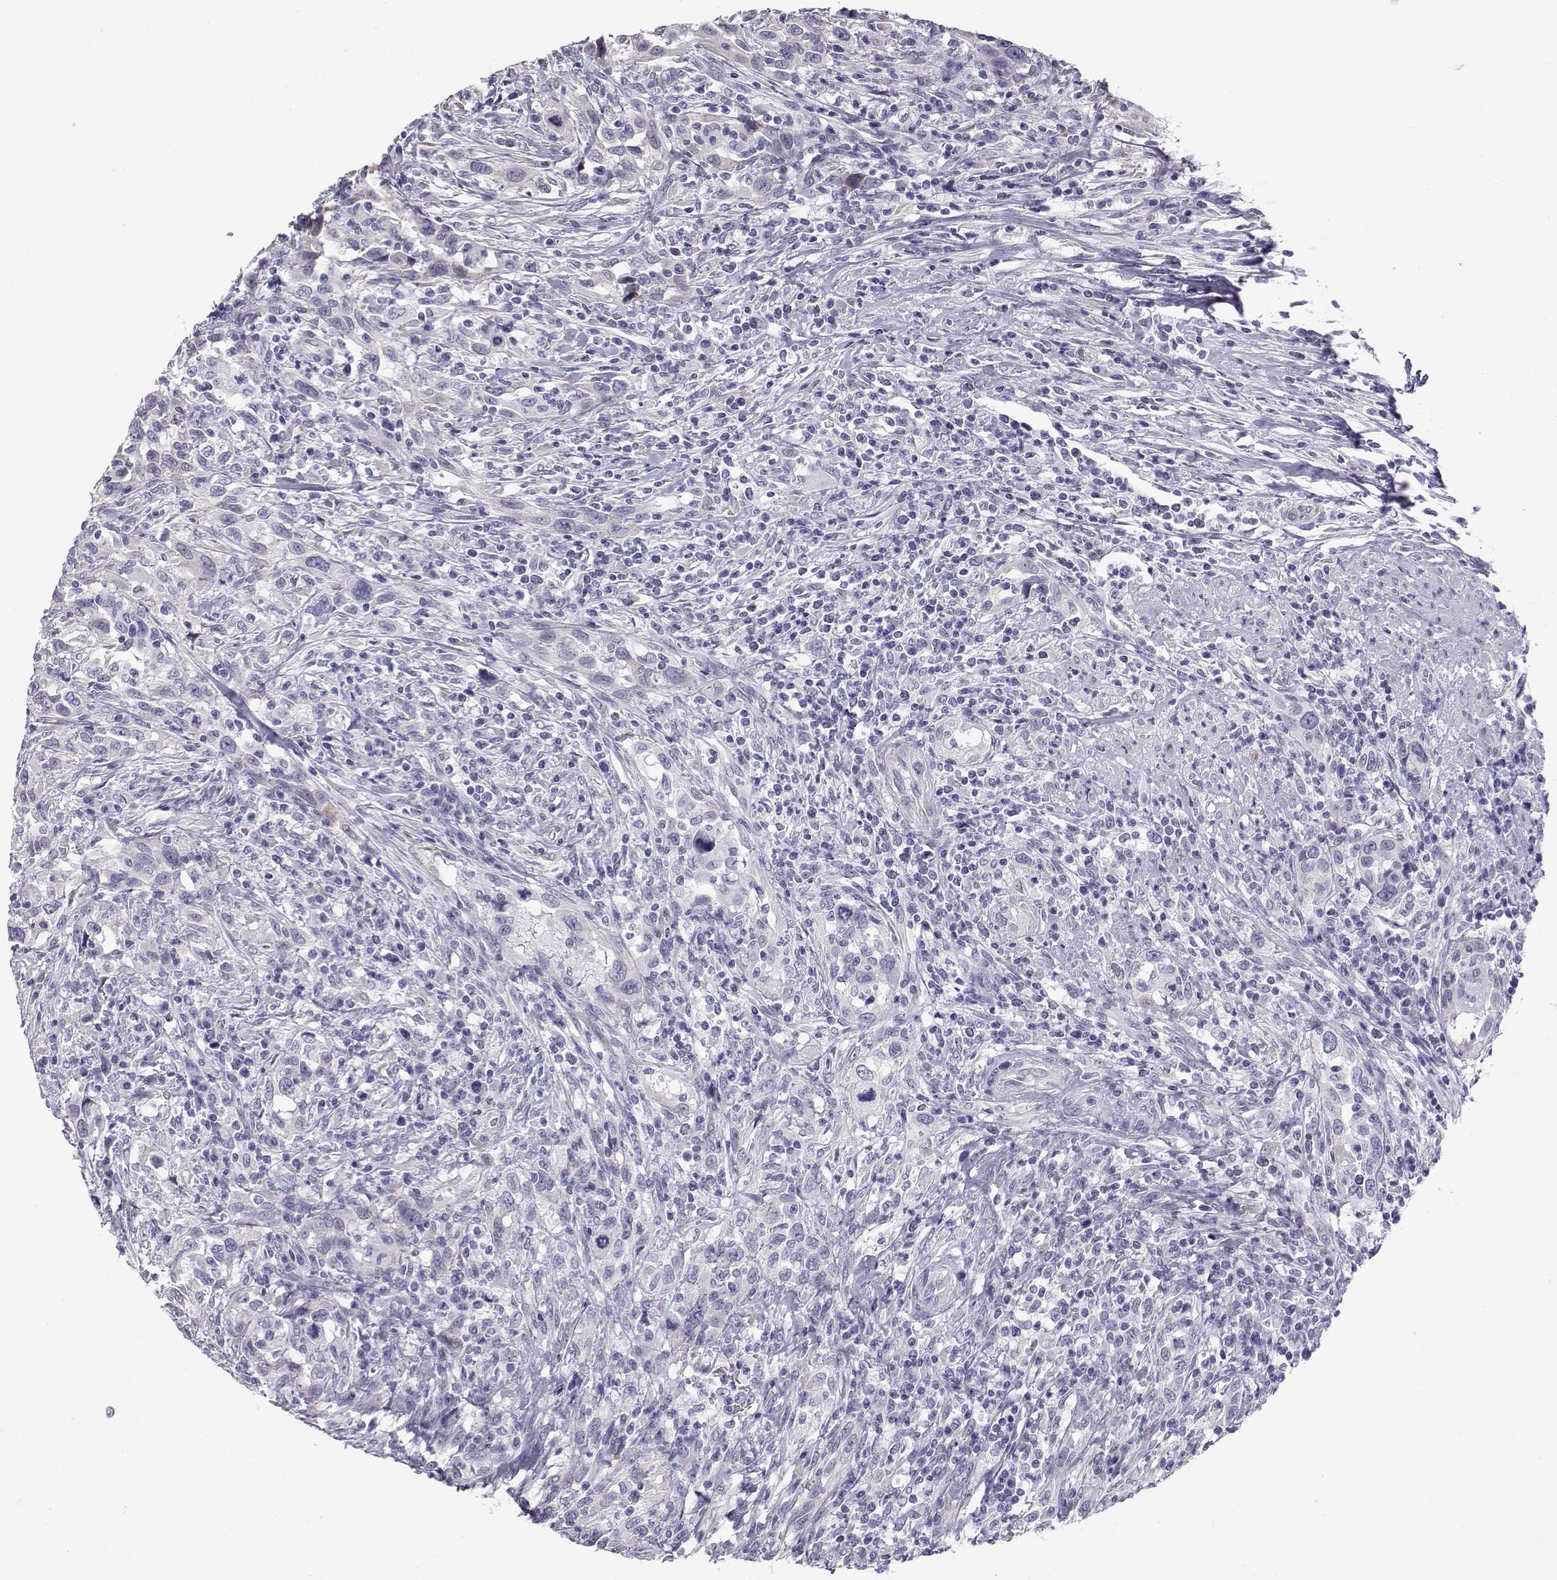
{"staining": {"intensity": "negative", "quantity": "none", "location": "none"}, "tissue": "urothelial cancer", "cell_type": "Tumor cells", "image_type": "cancer", "snomed": [{"axis": "morphology", "description": "Urothelial carcinoma, NOS"}, {"axis": "morphology", "description": "Urothelial carcinoma, High grade"}, {"axis": "topography", "description": "Urinary bladder"}], "caption": "Immunohistochemical staining of human urothelial cancer displays no significant expression in tumor cells.", "gene": "RNASE12", "patient": {"sex": "female", "age": 64}}